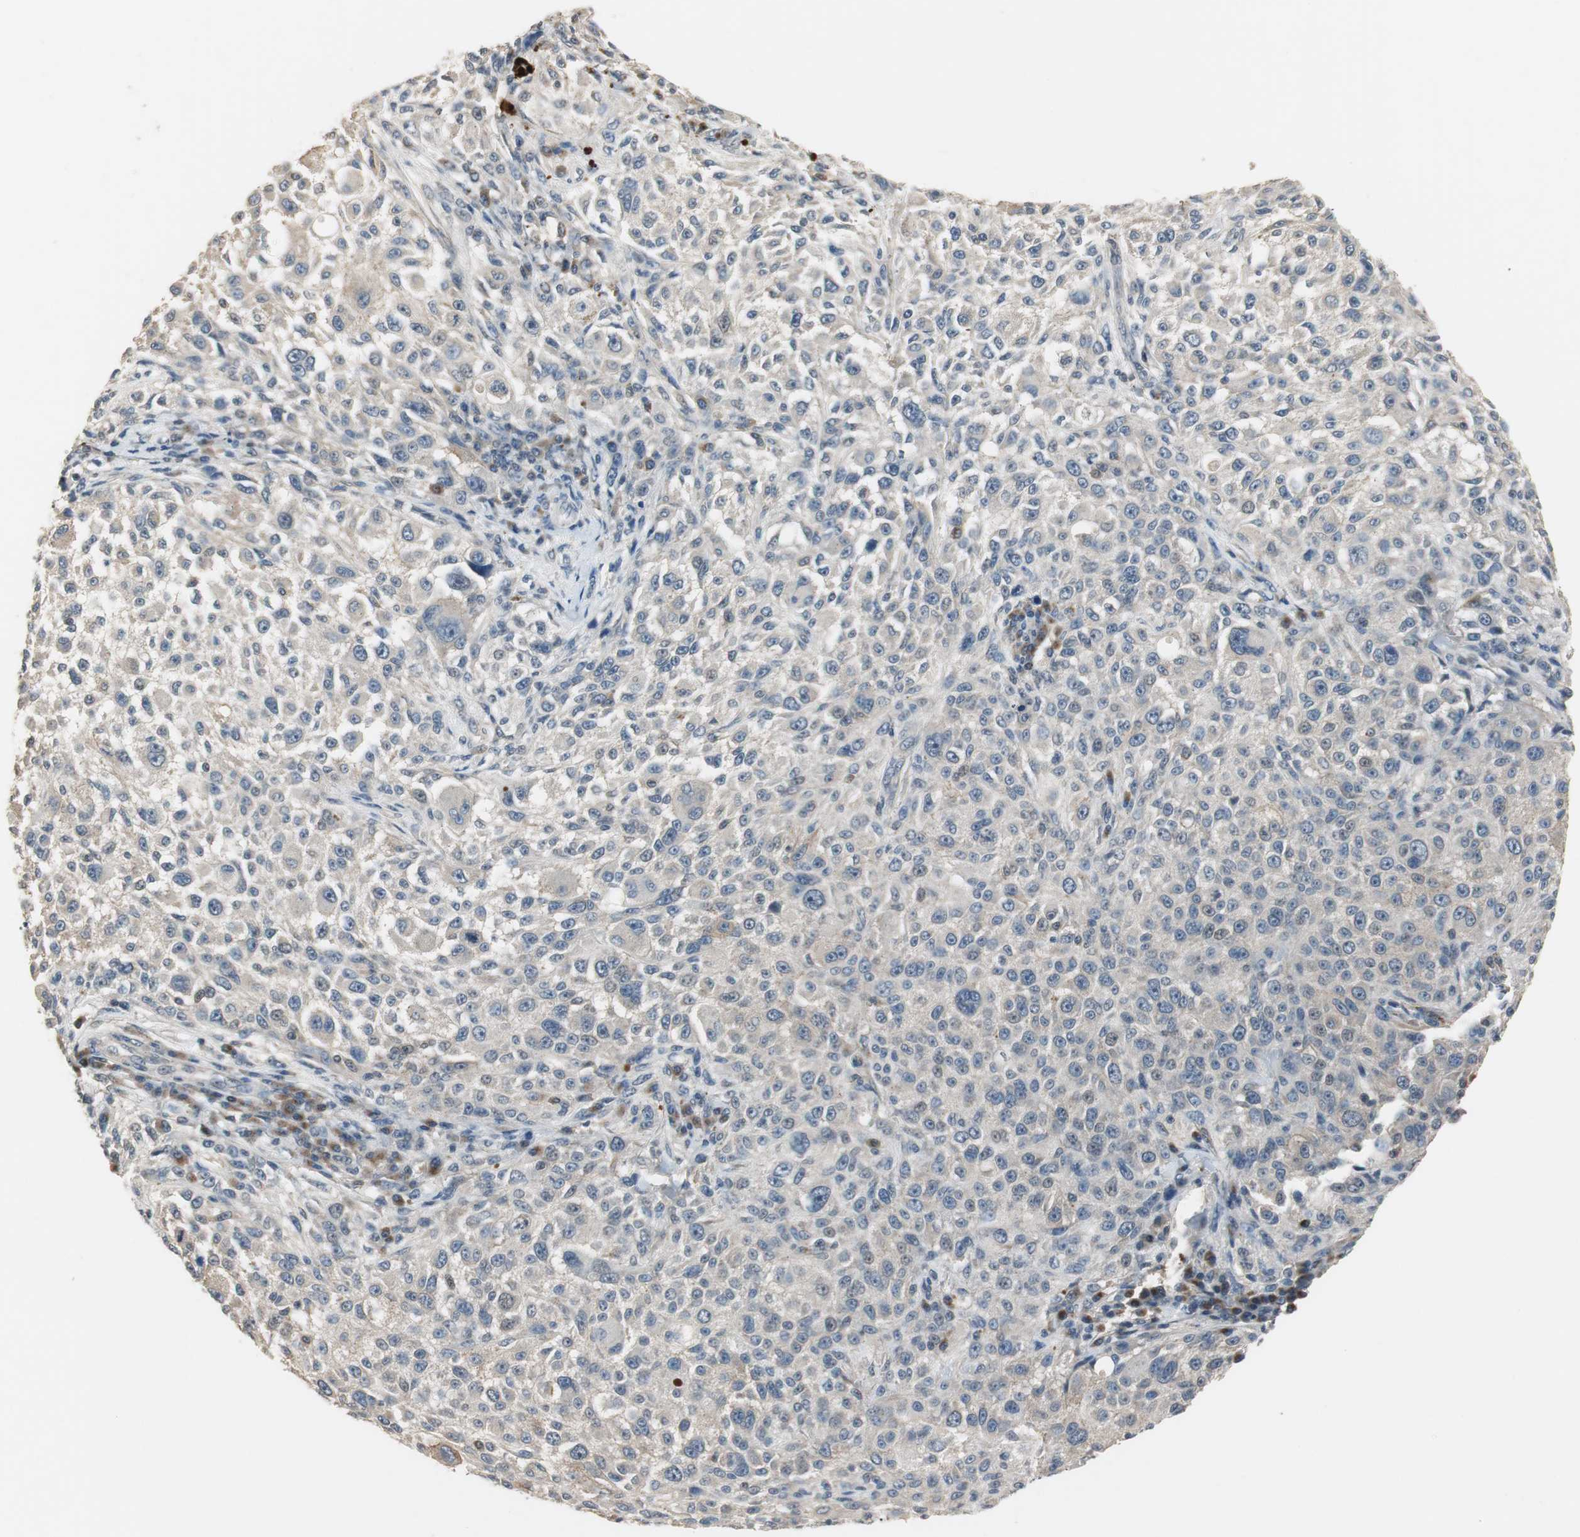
{"staining": {"intensity": "negative", "quantity": "none", "location": "none"}, "tissue": "melanoma", "cell_type": "Tumor cells", "image_type": "cancer", "snomed": [{"axis": "morphology", "description": "Necrosis, NOS"}, {"axis": "morphology", "description": "Malignant melanoma, NOS"}, {"axis": "topography", "description": "Skin"}], "caption": "Tumor cells show no significant staining in melanoma.", "gene": "PTPRN2", "patient": {"sex": "female", "age": 87}}